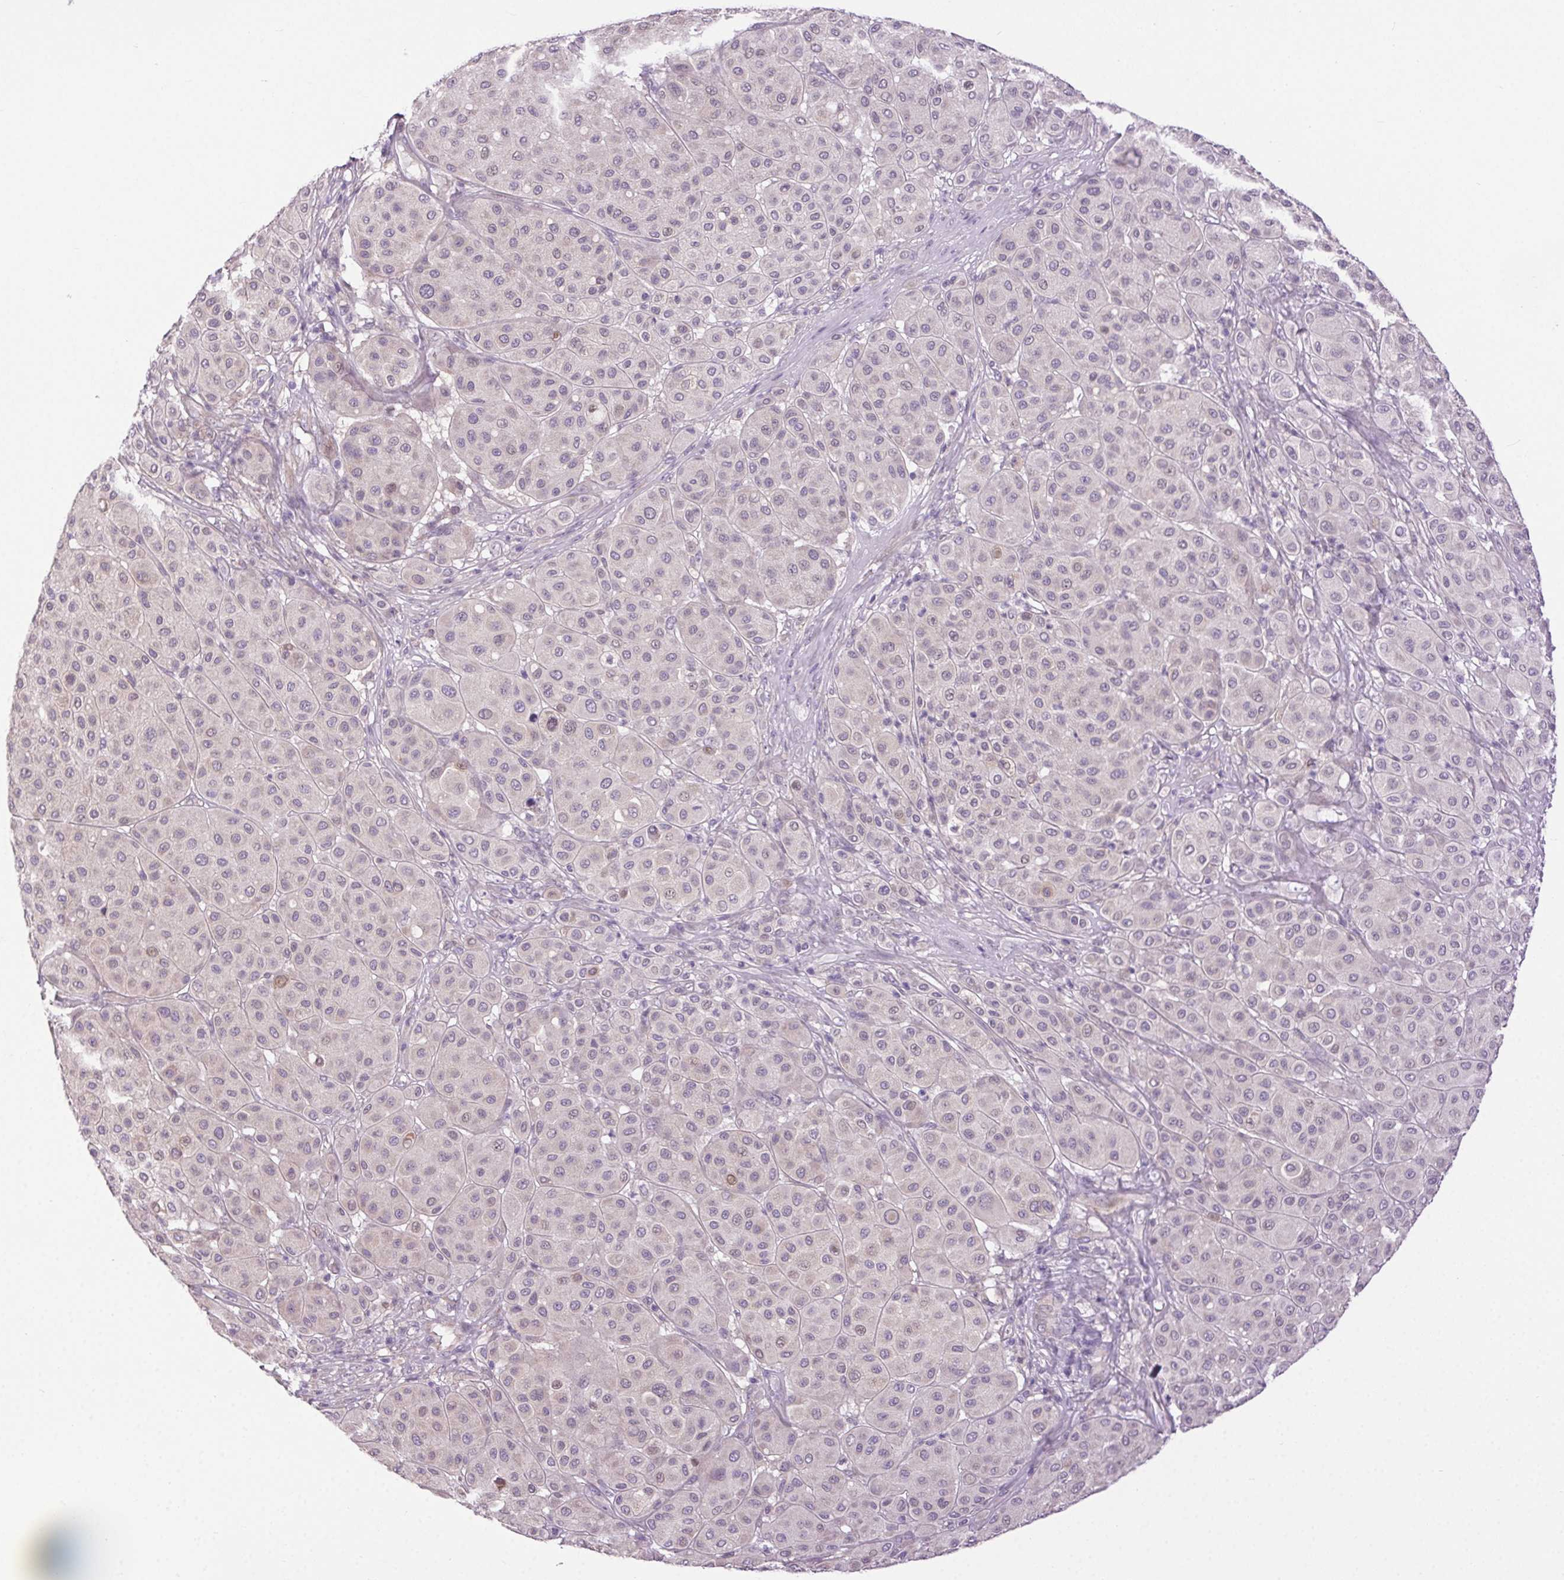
{"staining": {"intensity": "negative", "quantity": "none", "location": "none"}, "tissue": "melanoma", "cell_type": "Tumor cells", "image_type": "cancer", "snomed": [{"axis": "morphology", "description": "Malignant melanoma, Metastatic site"}, {"axis": "topography", "description": "Smooth muscle"}], "caption": "Malignant melanoma (metastatic site) was stained to show a protein in brown. There is no significant staining in tumor cells.", "gene": "SYT11", "patient": {"sex": "male", "age": 41}}